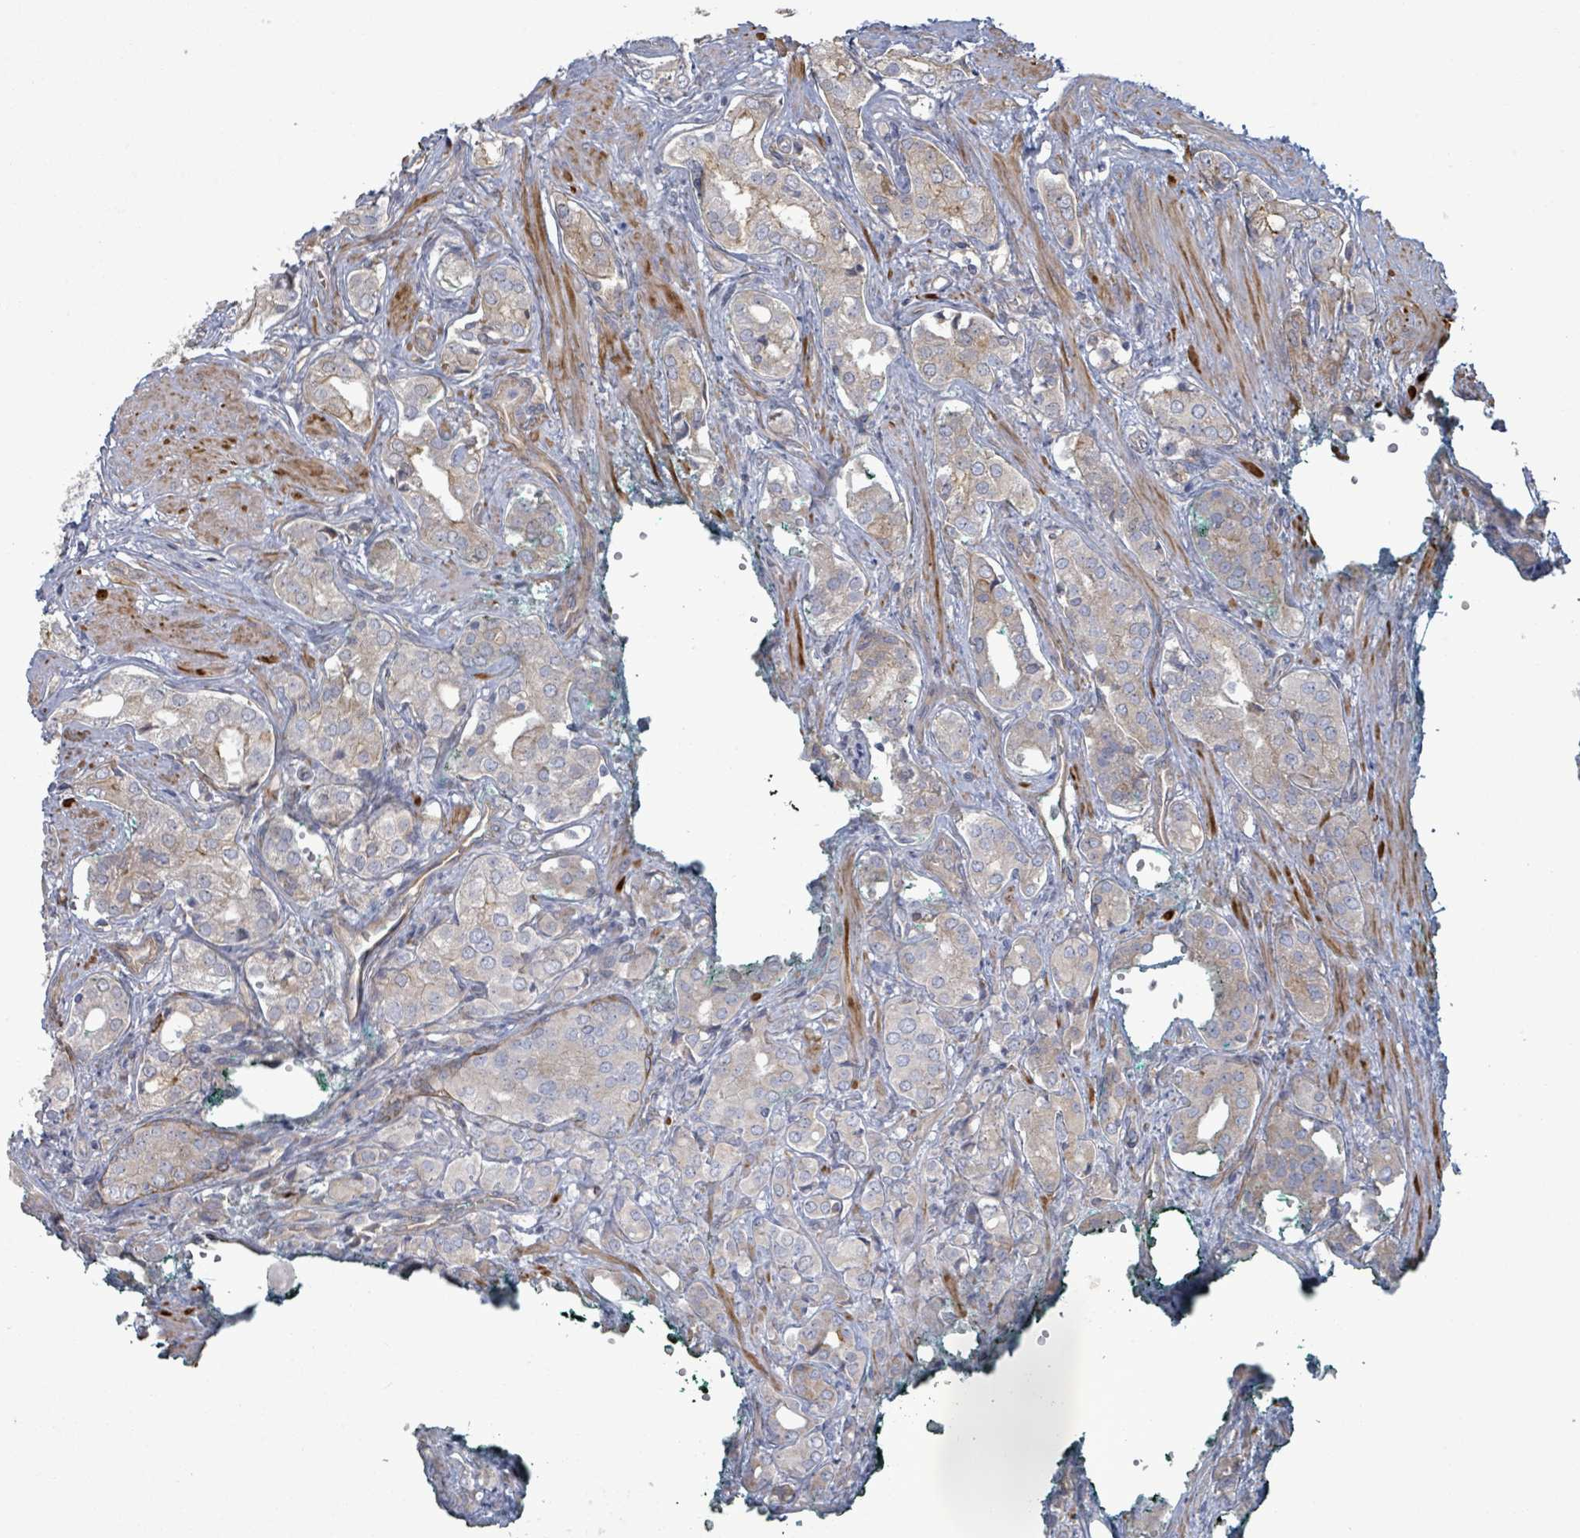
{"staining": {"intensity": "negative", "quantity": "none", "location": "none"}, "tissue": "prostate cancer", "cell_type": "Tumor cells", "image_type": "cancer", "snomed": [{"axis": "morphology", "description": "Adenocarcinoma, High grade"}, {"axis": "topography", "description": "Prostate"}], "caption": "This is an immunohistochemistry image of human adenocarcinoma (high-grade) (prostate). There is no expression in tumor cells.", "gene": "COL13A1", "patient": {"sex": "male", "age": 71}}